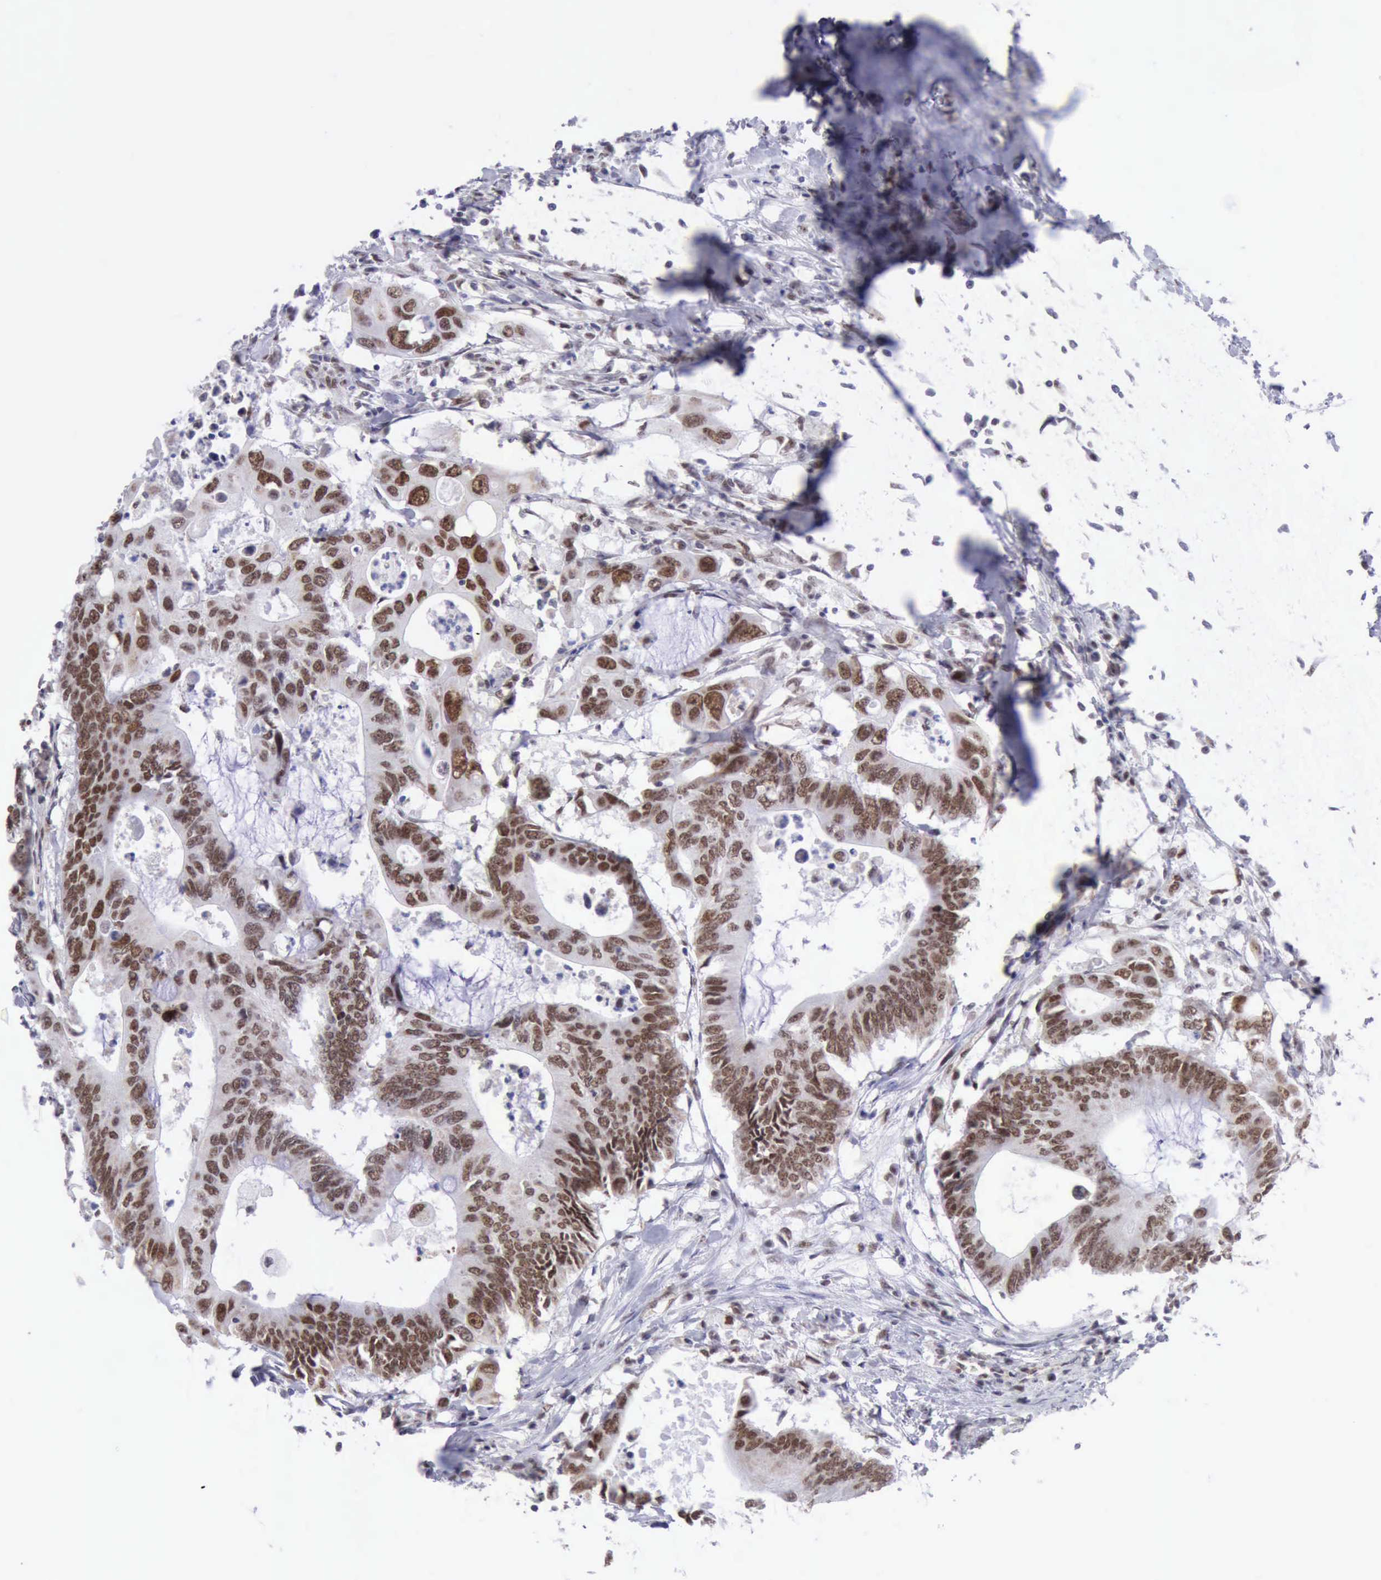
{"staining": {"intensity": "moderate", "quantity": ">75%", "location": "nuclear"}, "tissue": "colorectal cancer", "cell_type": "Tumor cells", "image_type": "cancer", "snomed": [{"axis": "morphology", "description": "Adenocarcinoma, NOS"}, {"axis": "topography", "description": "Colon"}], "caption": "Colorectal adenocarcinoma stained for a protein exhibits moderate nuclear positivity in tumor cells.", "gene": "ERCC4", "patient": {"sex": "male", "age": 71}}